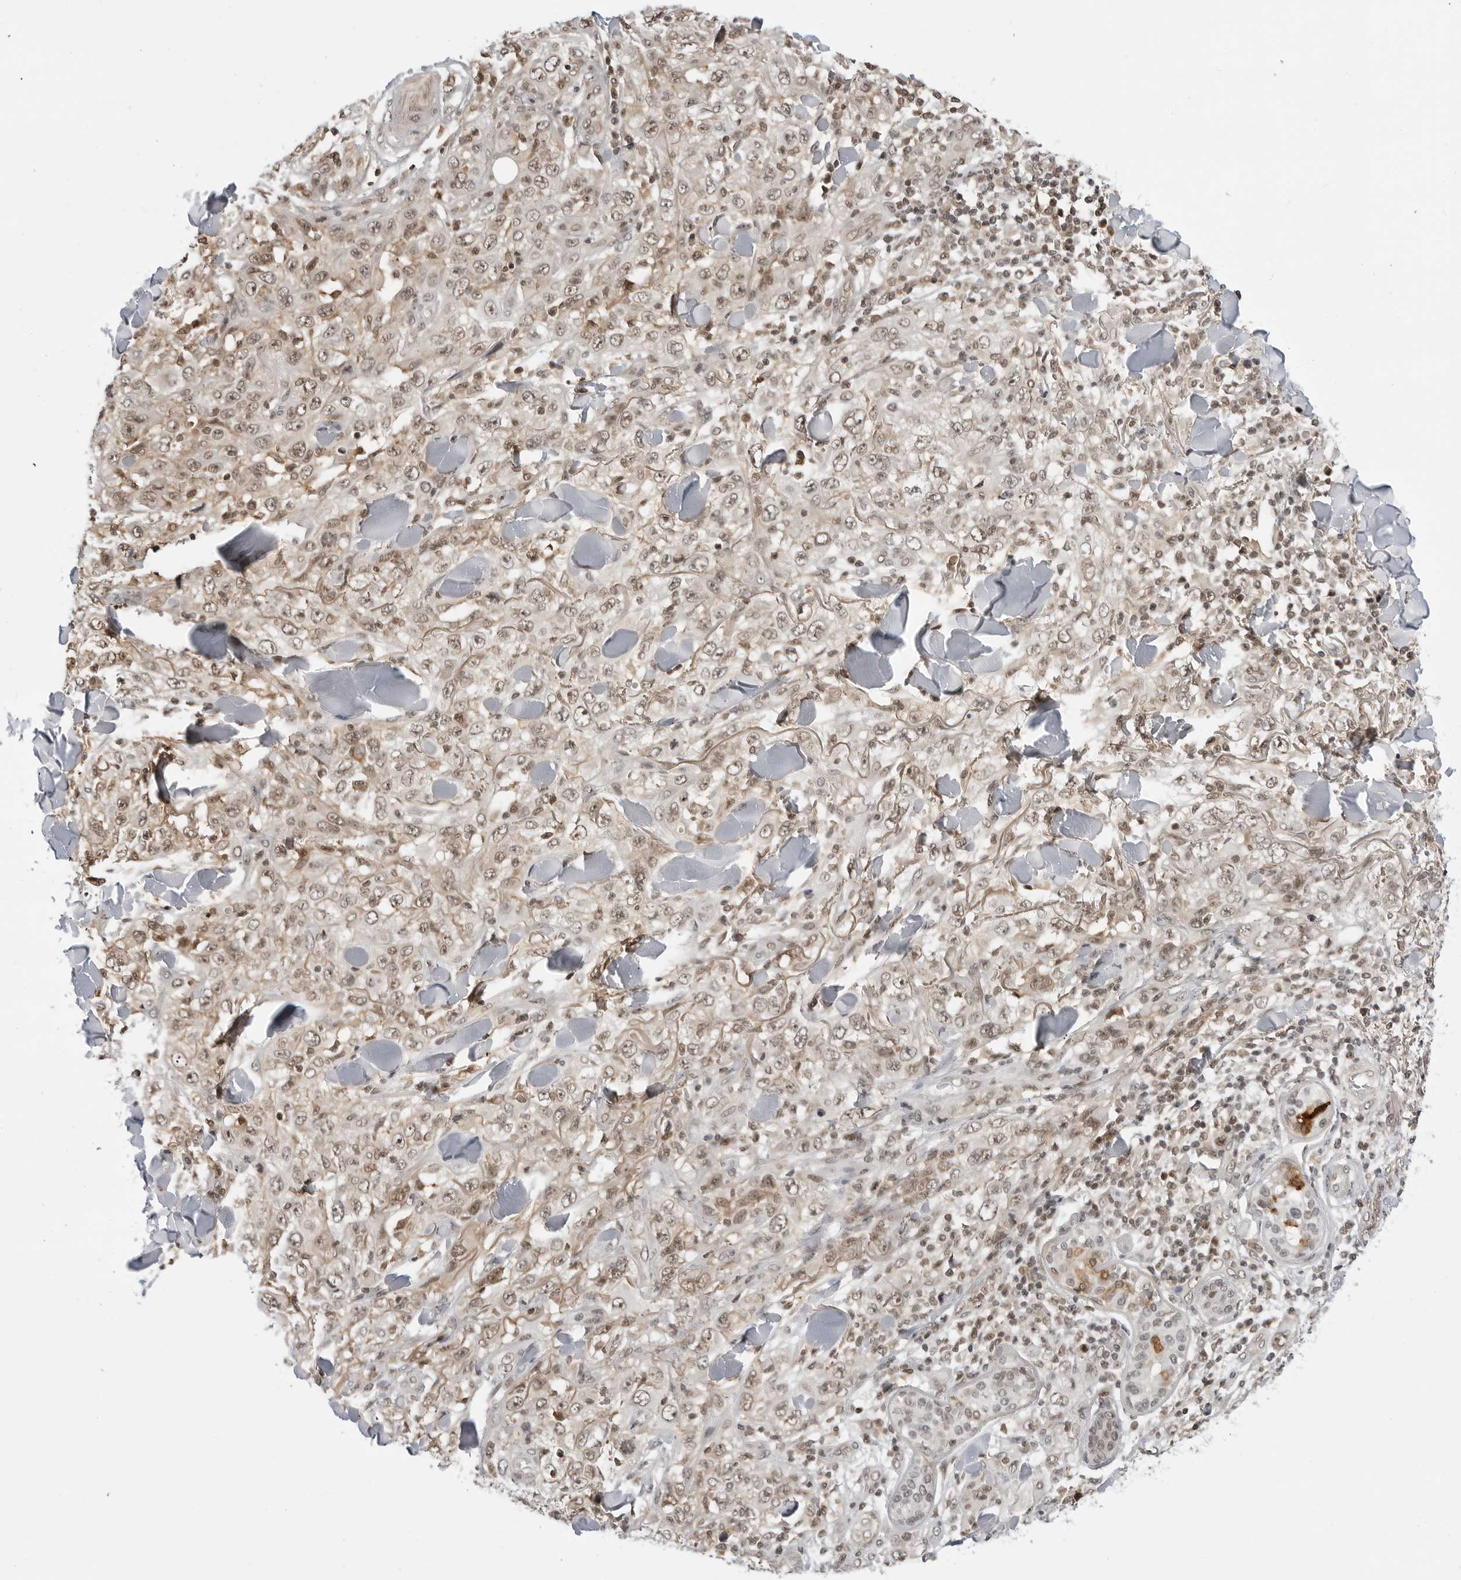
{"staining": {"intensity": "moderate", "quantity": ">75%", "location": "cytoplasmic/membranous,nuclear"}, "tissue": "skin cancer", "cell_type": "Tumor cells", "image_type": "cancer", "snomed": [{"axis": "morphology", "description": "Squamous cell carcinoma, NOS"}, {"axis": "topography", "description": "Skin"}], "caption": "High-magnification brightfield microscopy of squamous cell carcinoma (skin) stained with DAB (3,3'-diaminobenzidine) (brown) and counterstained with hematoxylin (blue). tumor cells exhibit moderate cytoplasmic/membranous and nuclear expression is appreciated in about>75% of cells. (DAB (3,3'-diaminobenzidine) = brown stain, brightfield microscopy at high magnification).", "gene": "C8orf33", "patient": {"sex": "female", "age": 88}}